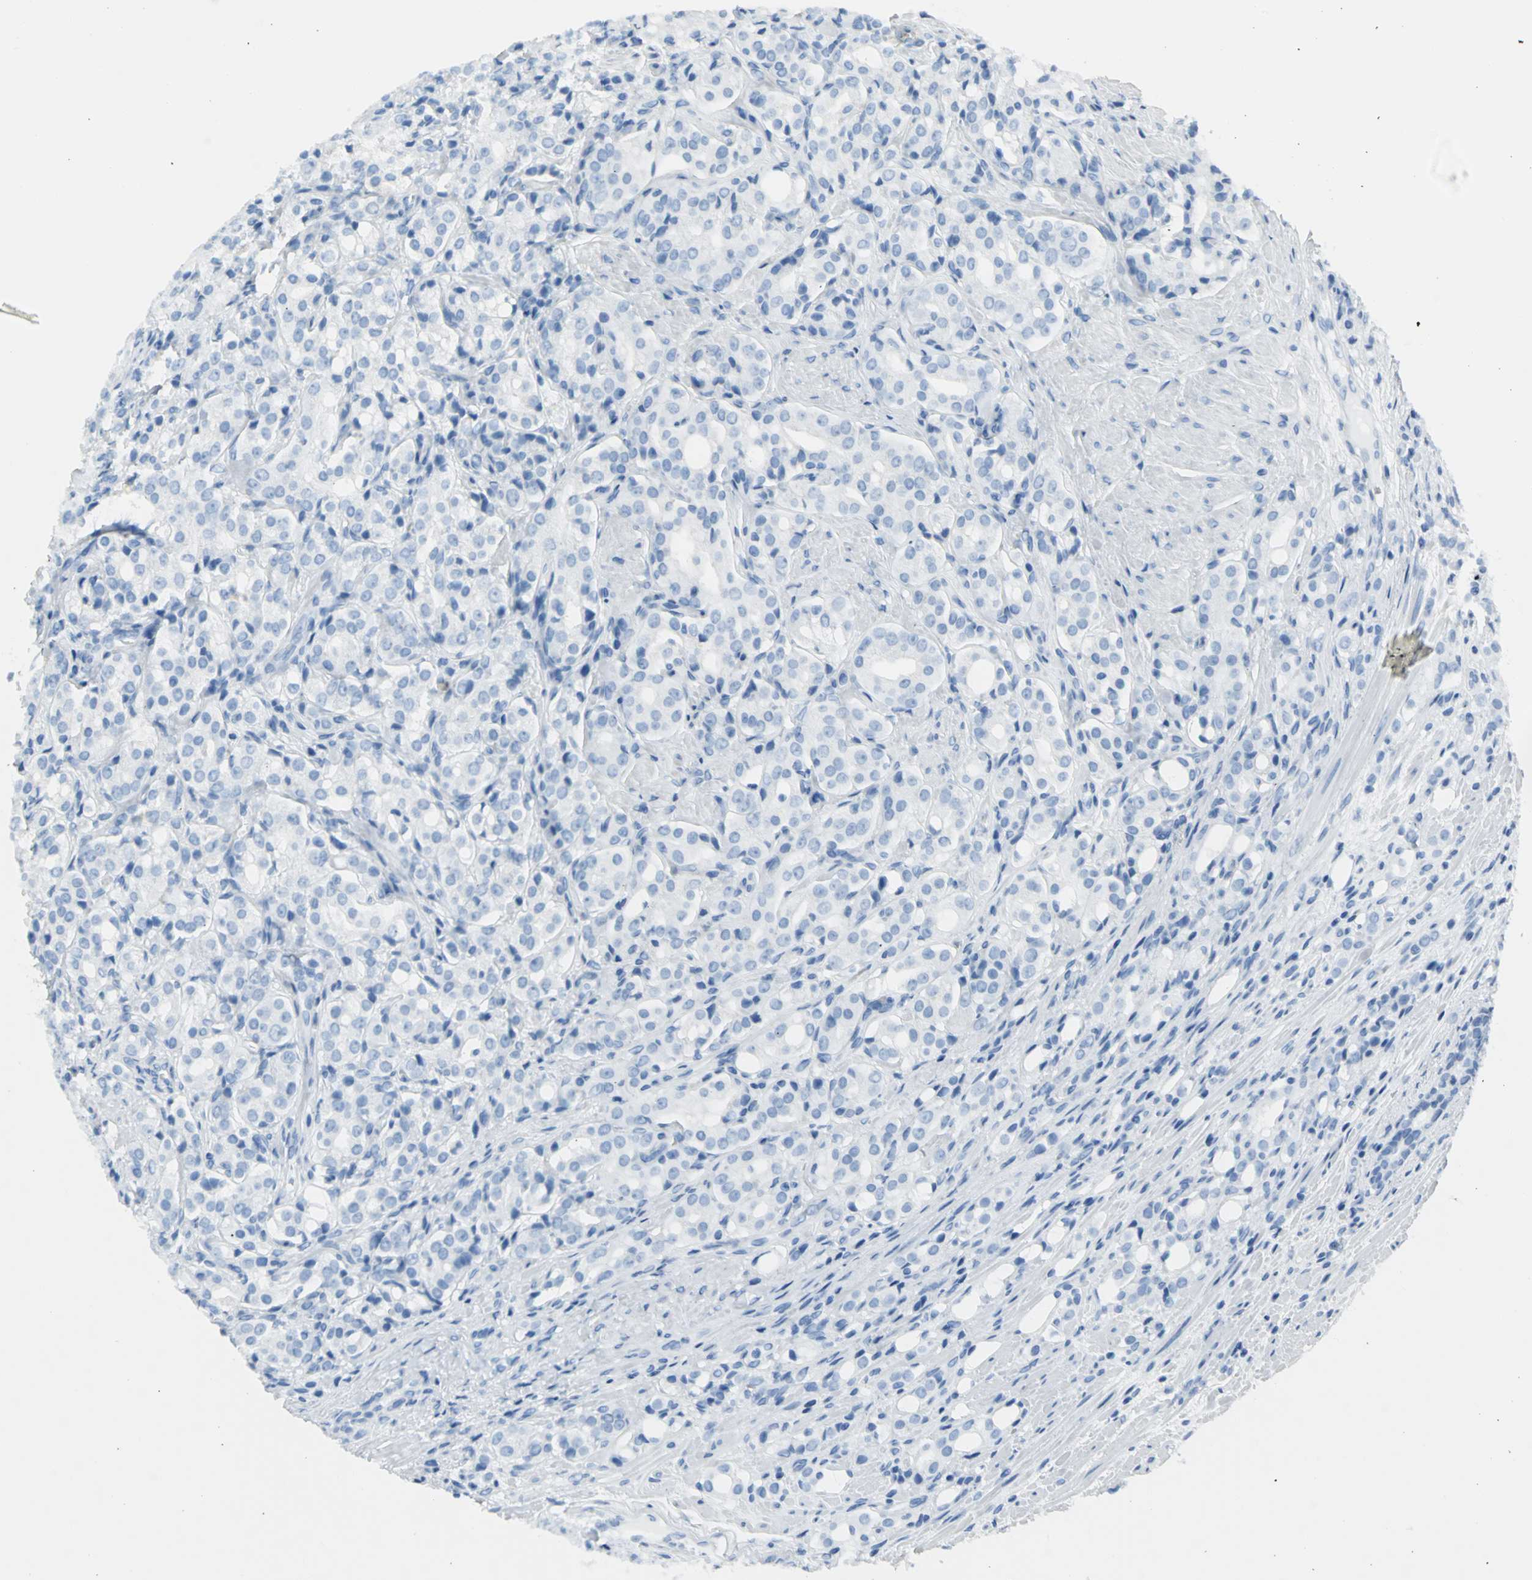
{"staining": {"intensity": "negative", "quantity": "none", "location": "none"}, "tissue": "prostate cancer", "cell_type": "Tumor cells", "image_type": "cancer", "snomed": [{"axis": "morphology", "description": "Adenocarcinoma, High grade"}, {"axis": "topography", "description": "Prostate"}], "caption": "Tumor cells show no significant protein staining in high-grade adenocarcinoma (prostate).", "gene": "MCM3", "patient": {"sex": "male", "age": 72}}